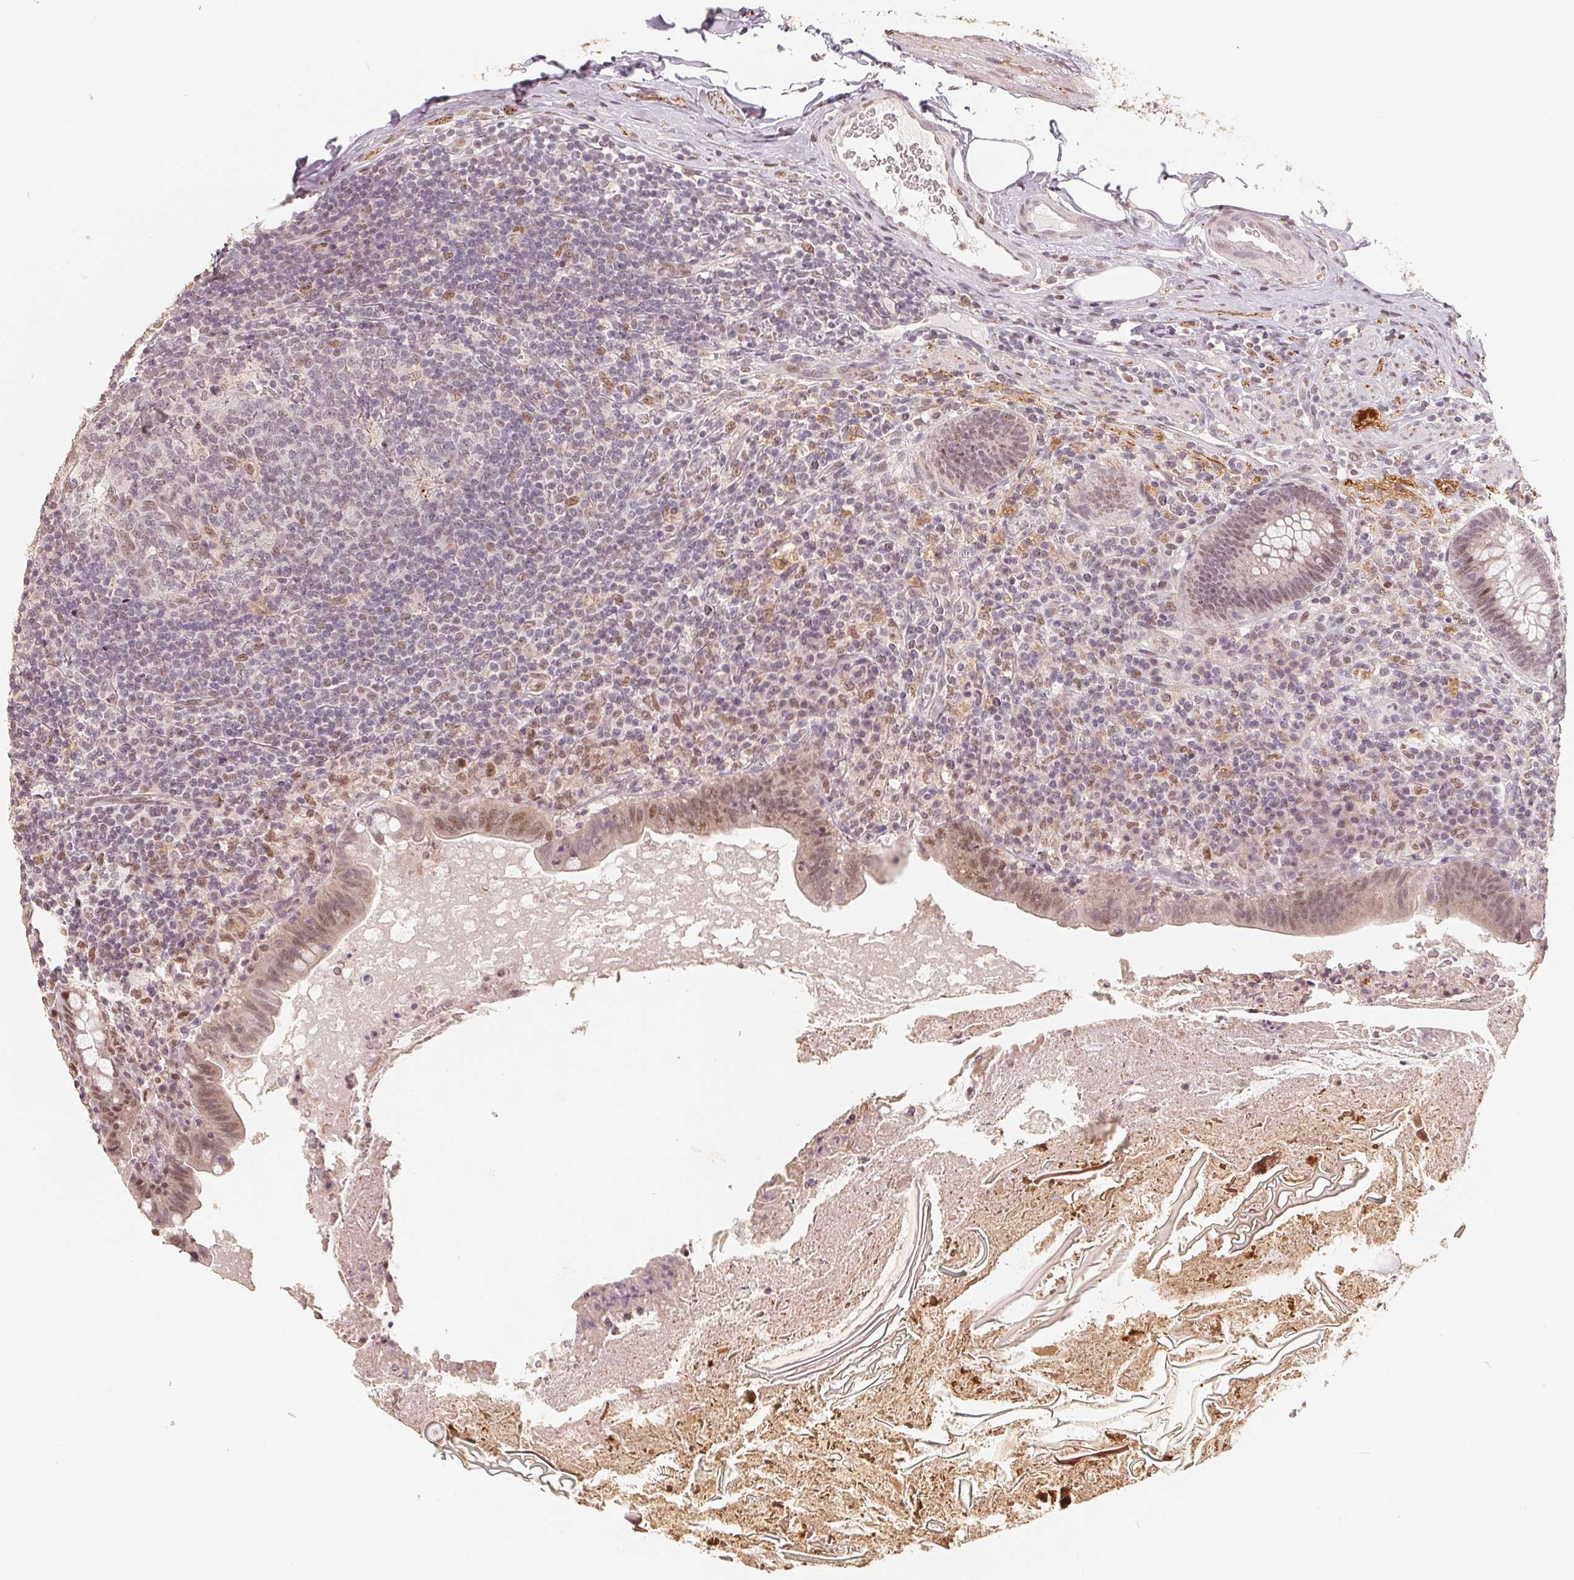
{"staining": {"intensity": "weak", "quantity": "25%-75%", "location": "nuclear"}, "tissue": "appendix", "cell_type": "Glandular cells", "image_type": "normal", "snomed": [{"axis": "morphology", "description": "Normal tissue, NOS"}, {"axis": "topography", "description": "Appendix"}], "caption": "Immunohistochemical staining of unremarkable human appendix shows low levels of weak nuclear expression in about 25%-75% of glandular cells. Using DAB (brown) and hematoxylin (blue) stains, captured at high magnification using brightfield microscopy.", "gene": "CCDC138", "patient": {"sex": "male", "age": 47}}